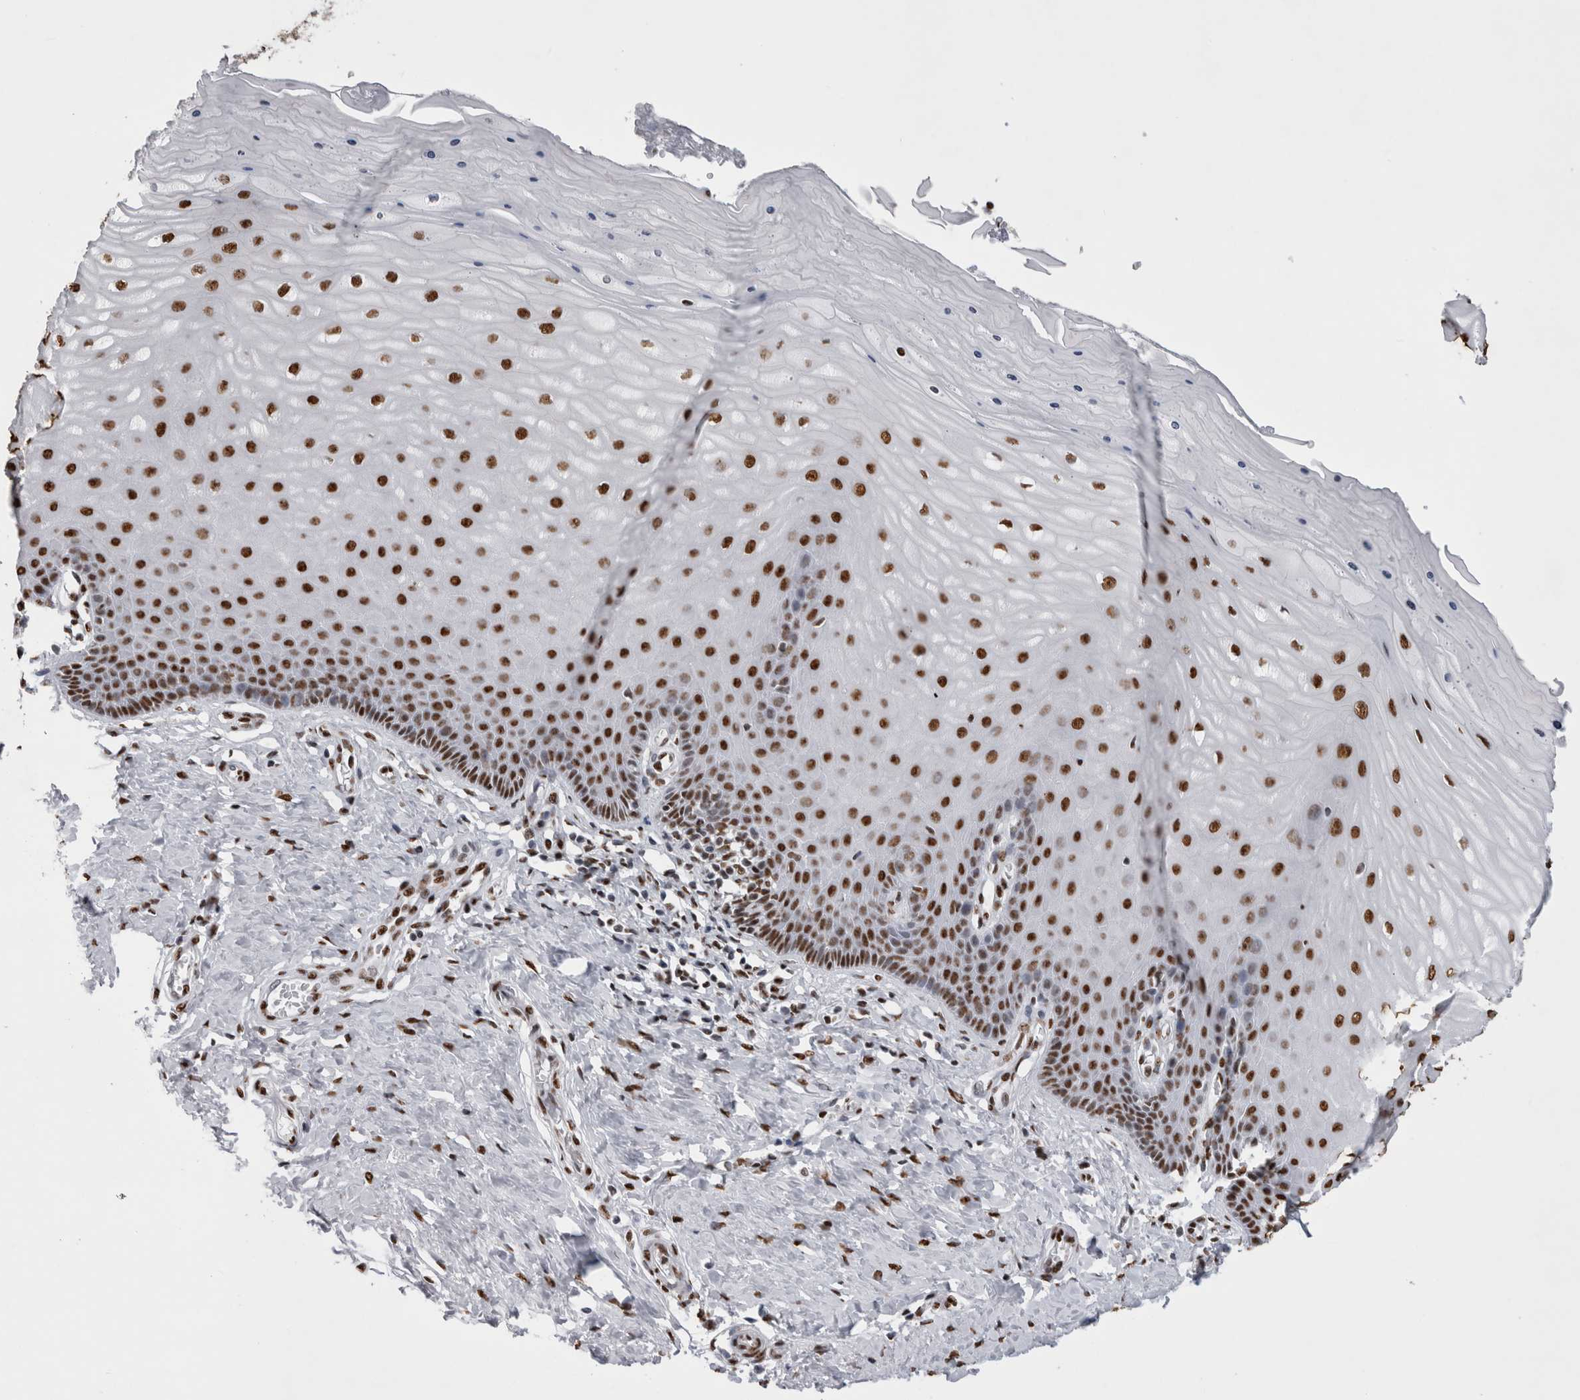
{"staining": {"intensity": "strong", "quantity": ">75%", "location": "nuclear"}, "tissue": "cervix", "cell_type": "Glandular cells", "image_type": "normal", "snomed": [{"axis": "morphology", "description": "Normal tissue, NOS"}, {"axis": "topography", "description": "Cervix"}], "caption": "Brown immunohistochemical staining in normal human cervix exhibits strong nuclear positivity in approximately >75% of glandular cells.", "gene": "ALPK3", "patient": {"sex": "female", "age": 55}}